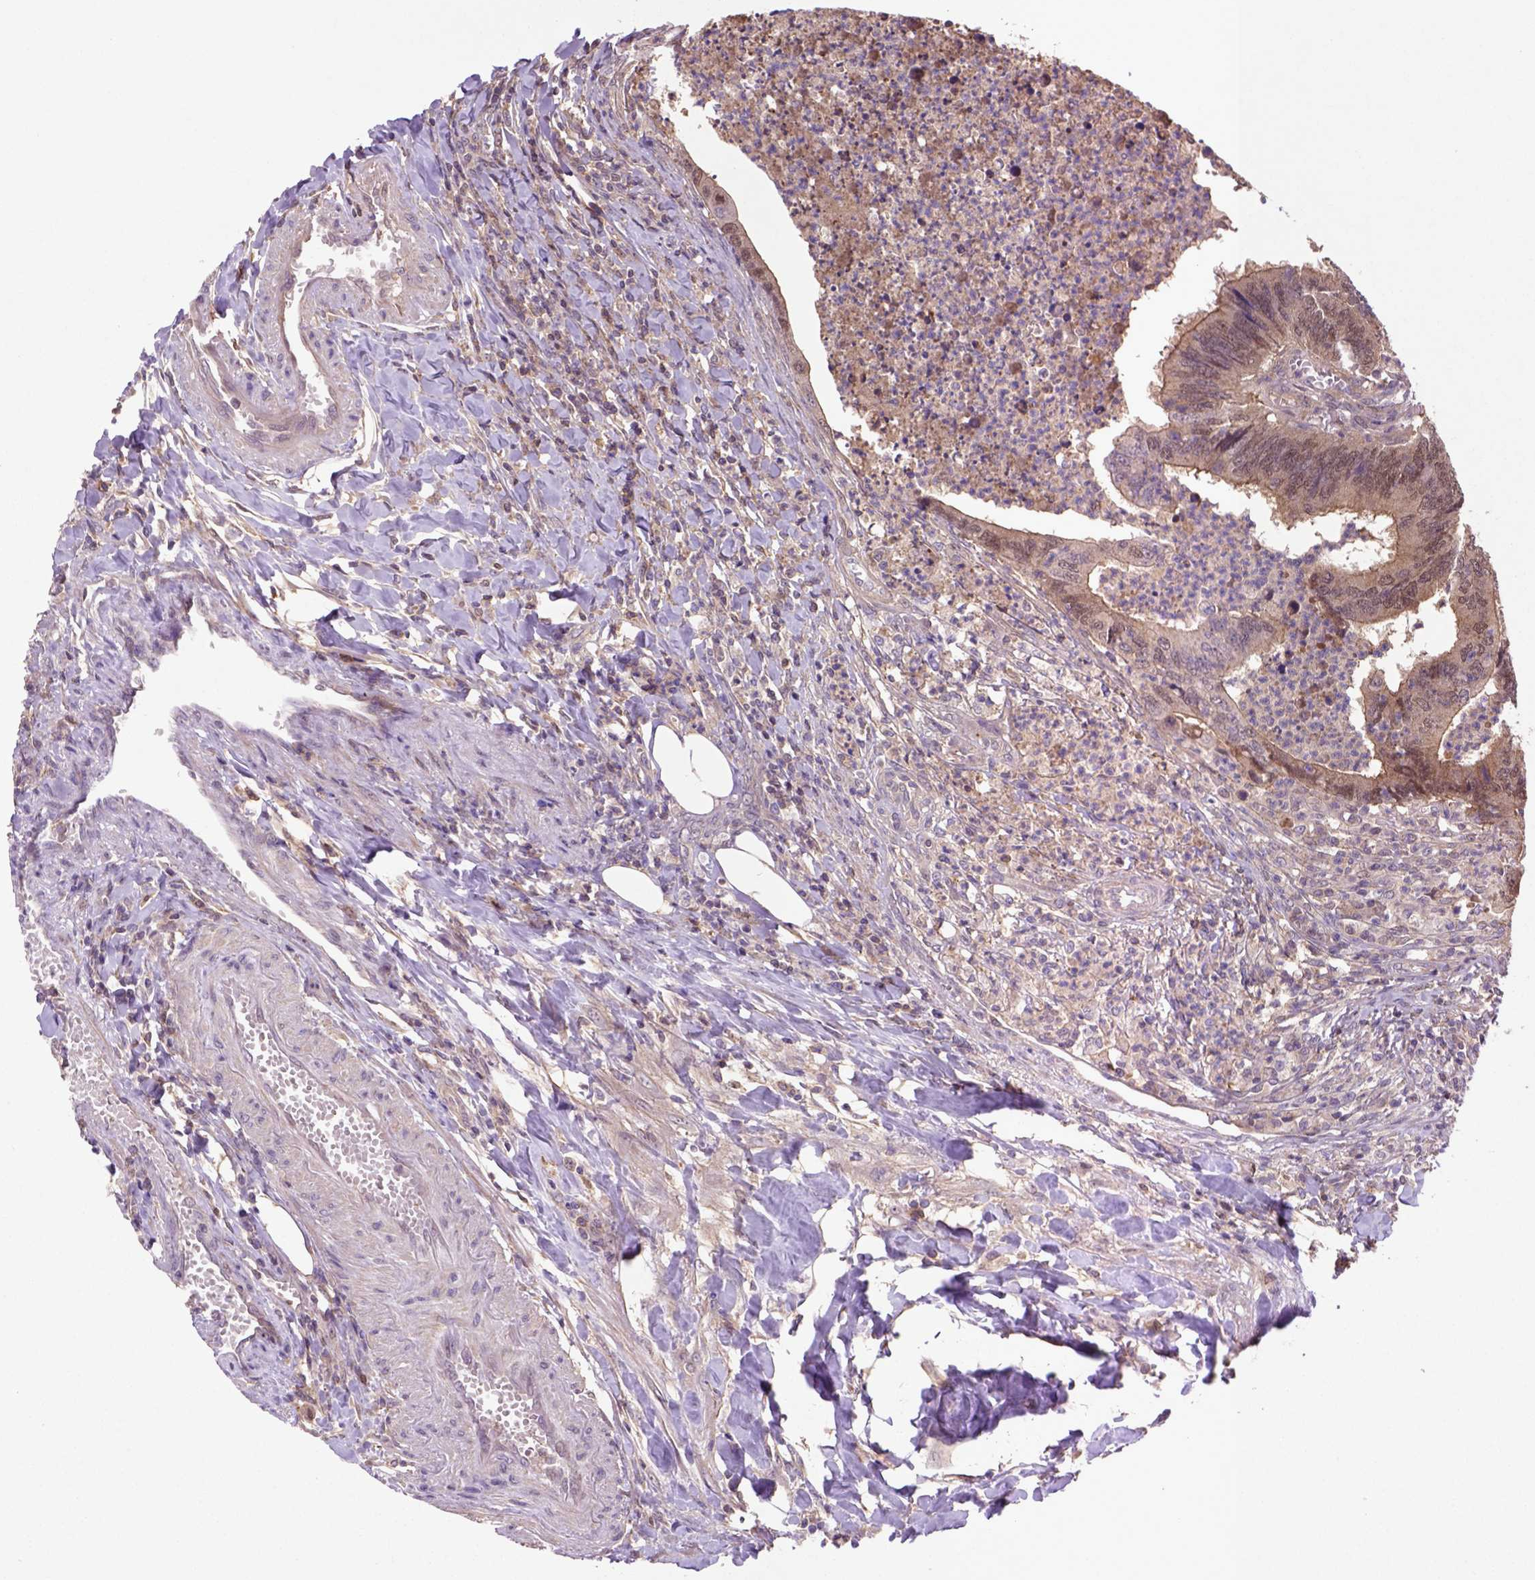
{"staining": {"intensity": "moderate", "quantity": ">75%", "location": "cytoplasmic/membranous,nuclear"}, "tissue": "colorectal cancer", "cell_type": "Tumor cells", "image_type": "cancer", "snomed": [{"axis": "morphology", "description": "Adenocarcinoma, NOS"}, {"axis": "topography", "description": "Colon"}], "caption": "About >75% of tumor cells in human adenocarcinoma (colorectal) demonstrate moderate cytoplasmic/membranous and nuclear protein expression as visualized by brown immunohistochemical staining.", "gene": "HSPBP1", "patient": {"sex": "female", "age": 67}}